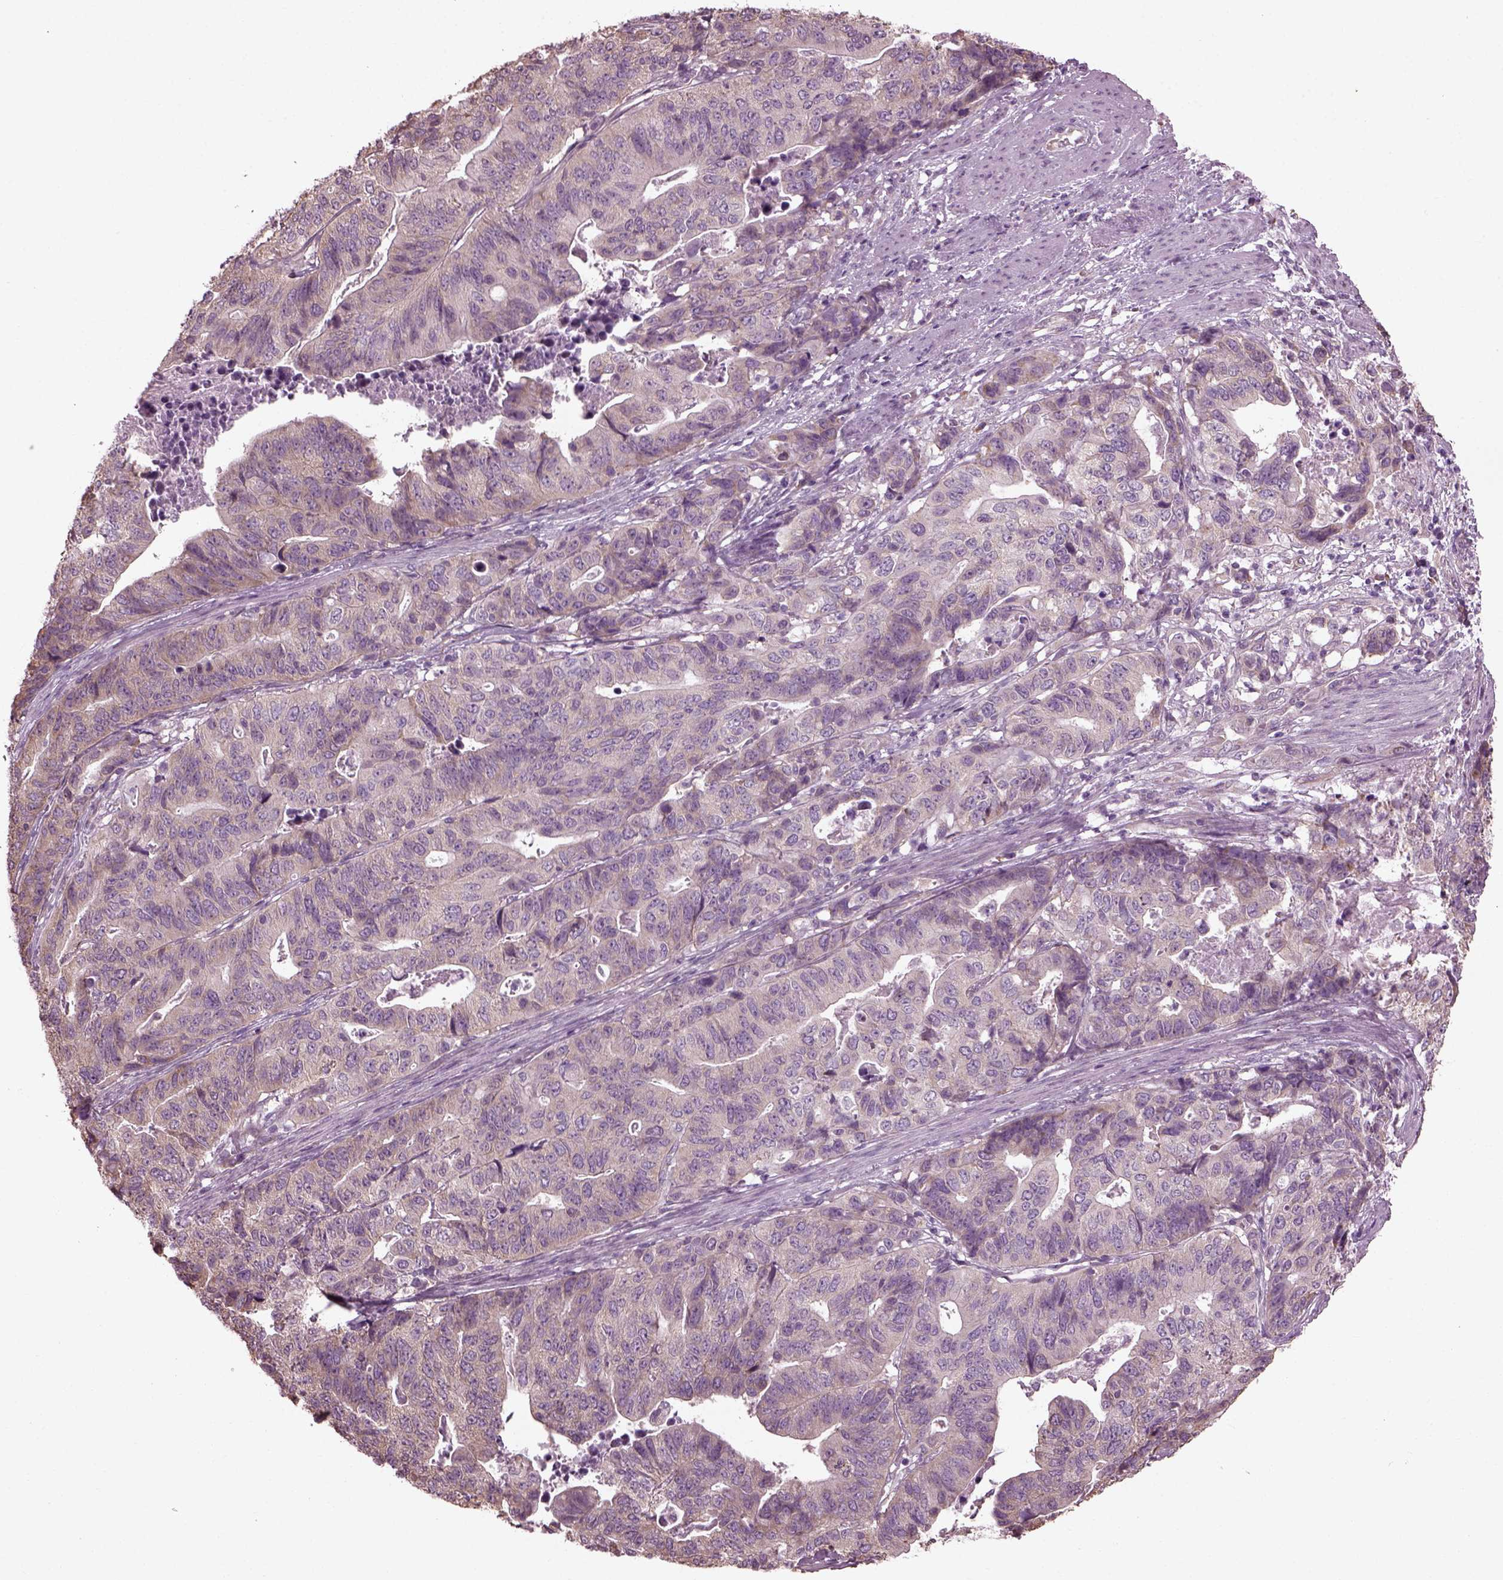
{"staining": {"intensity": "weak", "quantity": ">75%", "location": "cytoplasmic/membranous"}, "tissue": "stomach cancer", "cell_type": "Tumor cells", "image_type": "cancer", "snomed": [{"axis": "morphology", "description": "Adenocarcinoma, NOS"}, {"axis": "topography", "description": "Stomach, upper"}], "caption": "A micrograph of stomach adenocarcinoma stained for a protein displays weak cytoplasmic/membranous brown staining in tumor cells. The protein is stained brown, and the nuclei are stained in blue (DAB IHC with brightfield microscopy, high magnification).", "gene": "CABP5", "patient": {"sex": "female", "age": 67}}